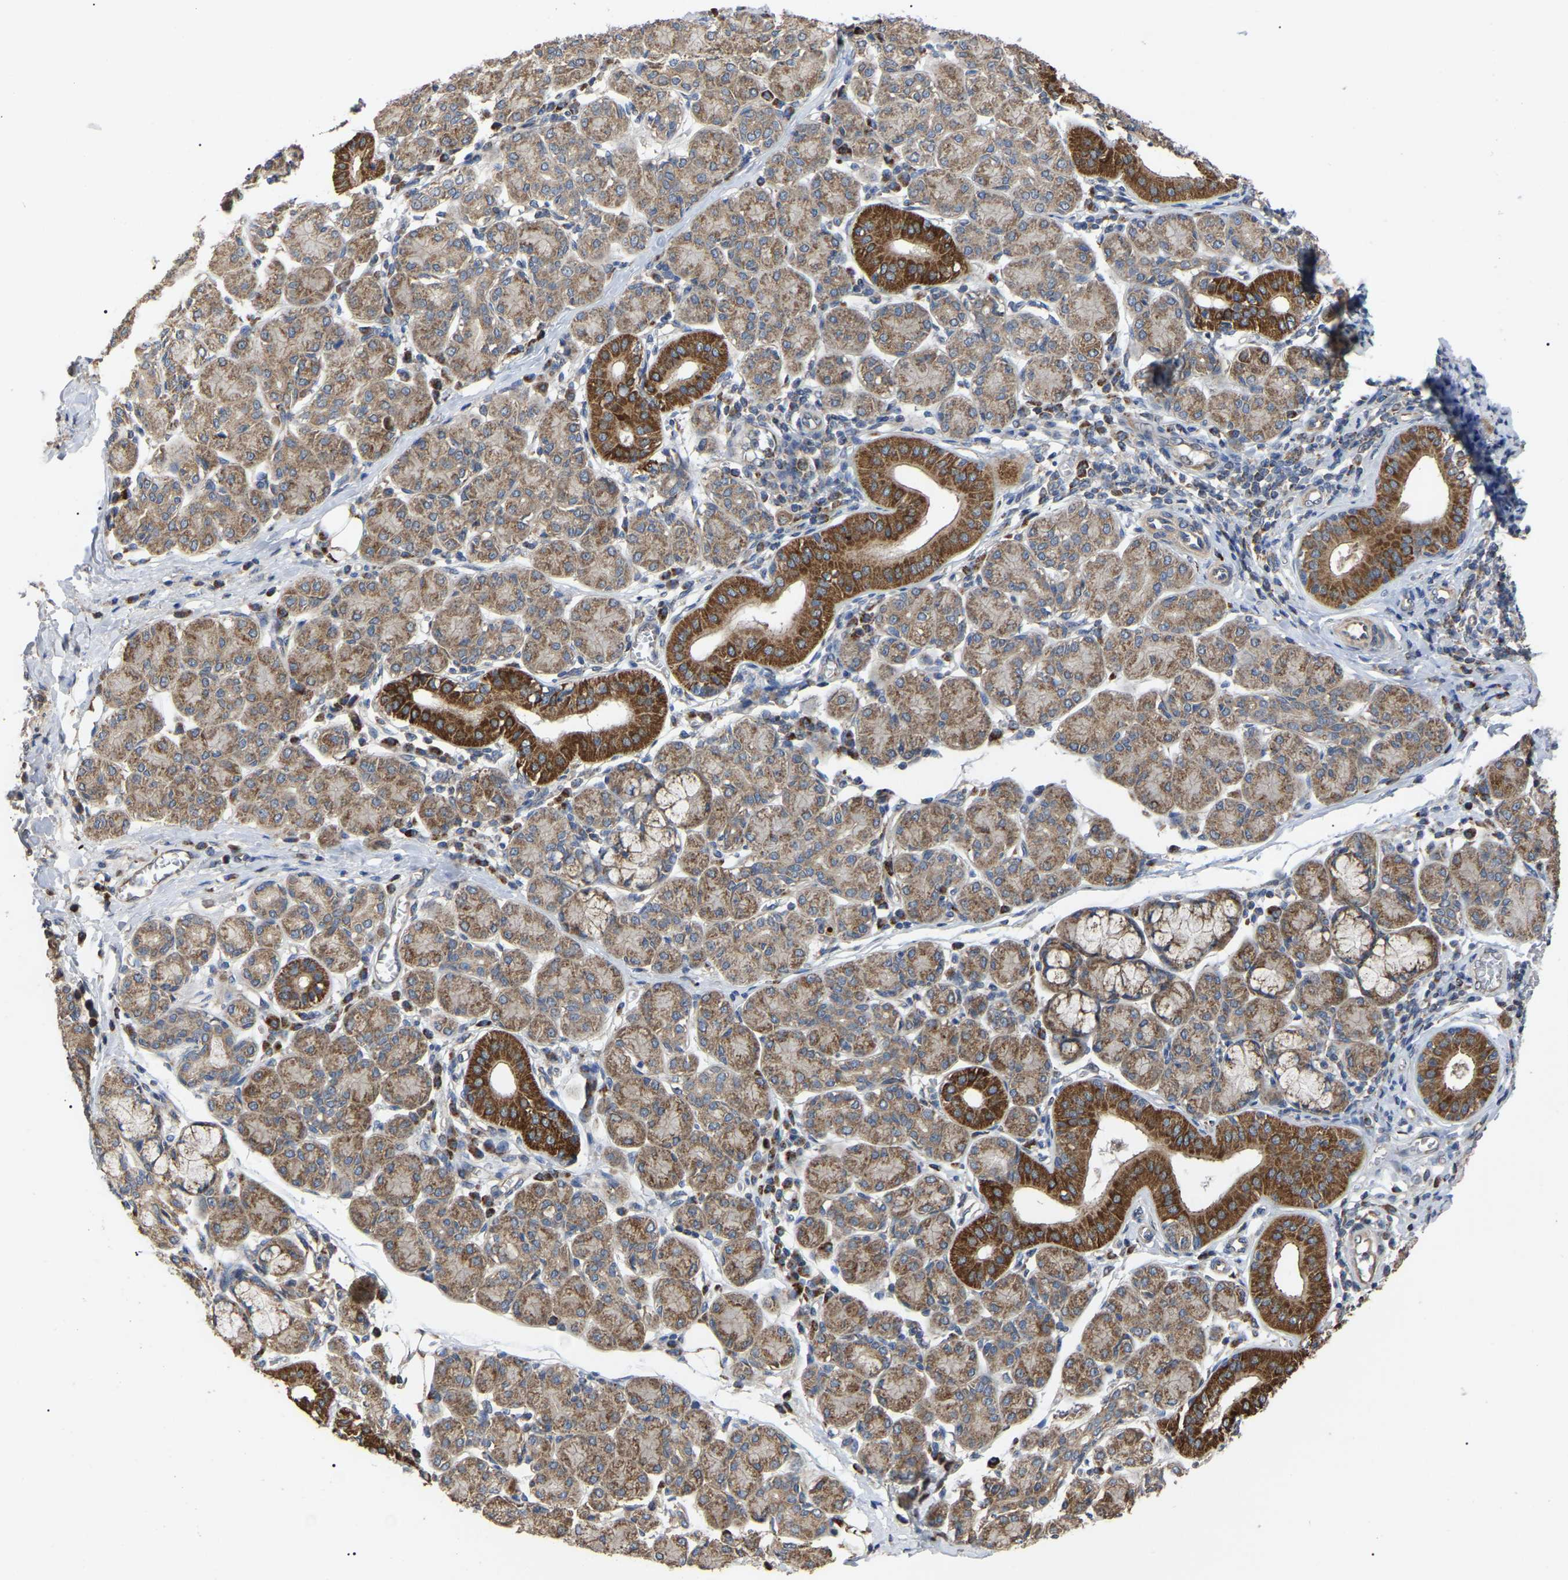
{"staining": {"intensity": "strong", "quantity": "<25%", "location": "cytoplasmic/membranous"}, "tissue": "salivary gland", "cell_type": "Glandular cells", "image_type": "normal", "snomed": [{"axis": "morphology", "description": "Normal tissue, NOS"}, {"axis": "morphology", "description": "Inflammation, NOS"}, {"axis": "topography", "description": "Lymph node"}, {"axis": "topography", "description": "Salivary gland"}], "caption": "A brown stain highlights strong cytoplasmic/membranous staining of a protein in glandular cells of normal human salivary gland.", "gene": "GCC1", "patient": {"sex": "male", "age": 3}}